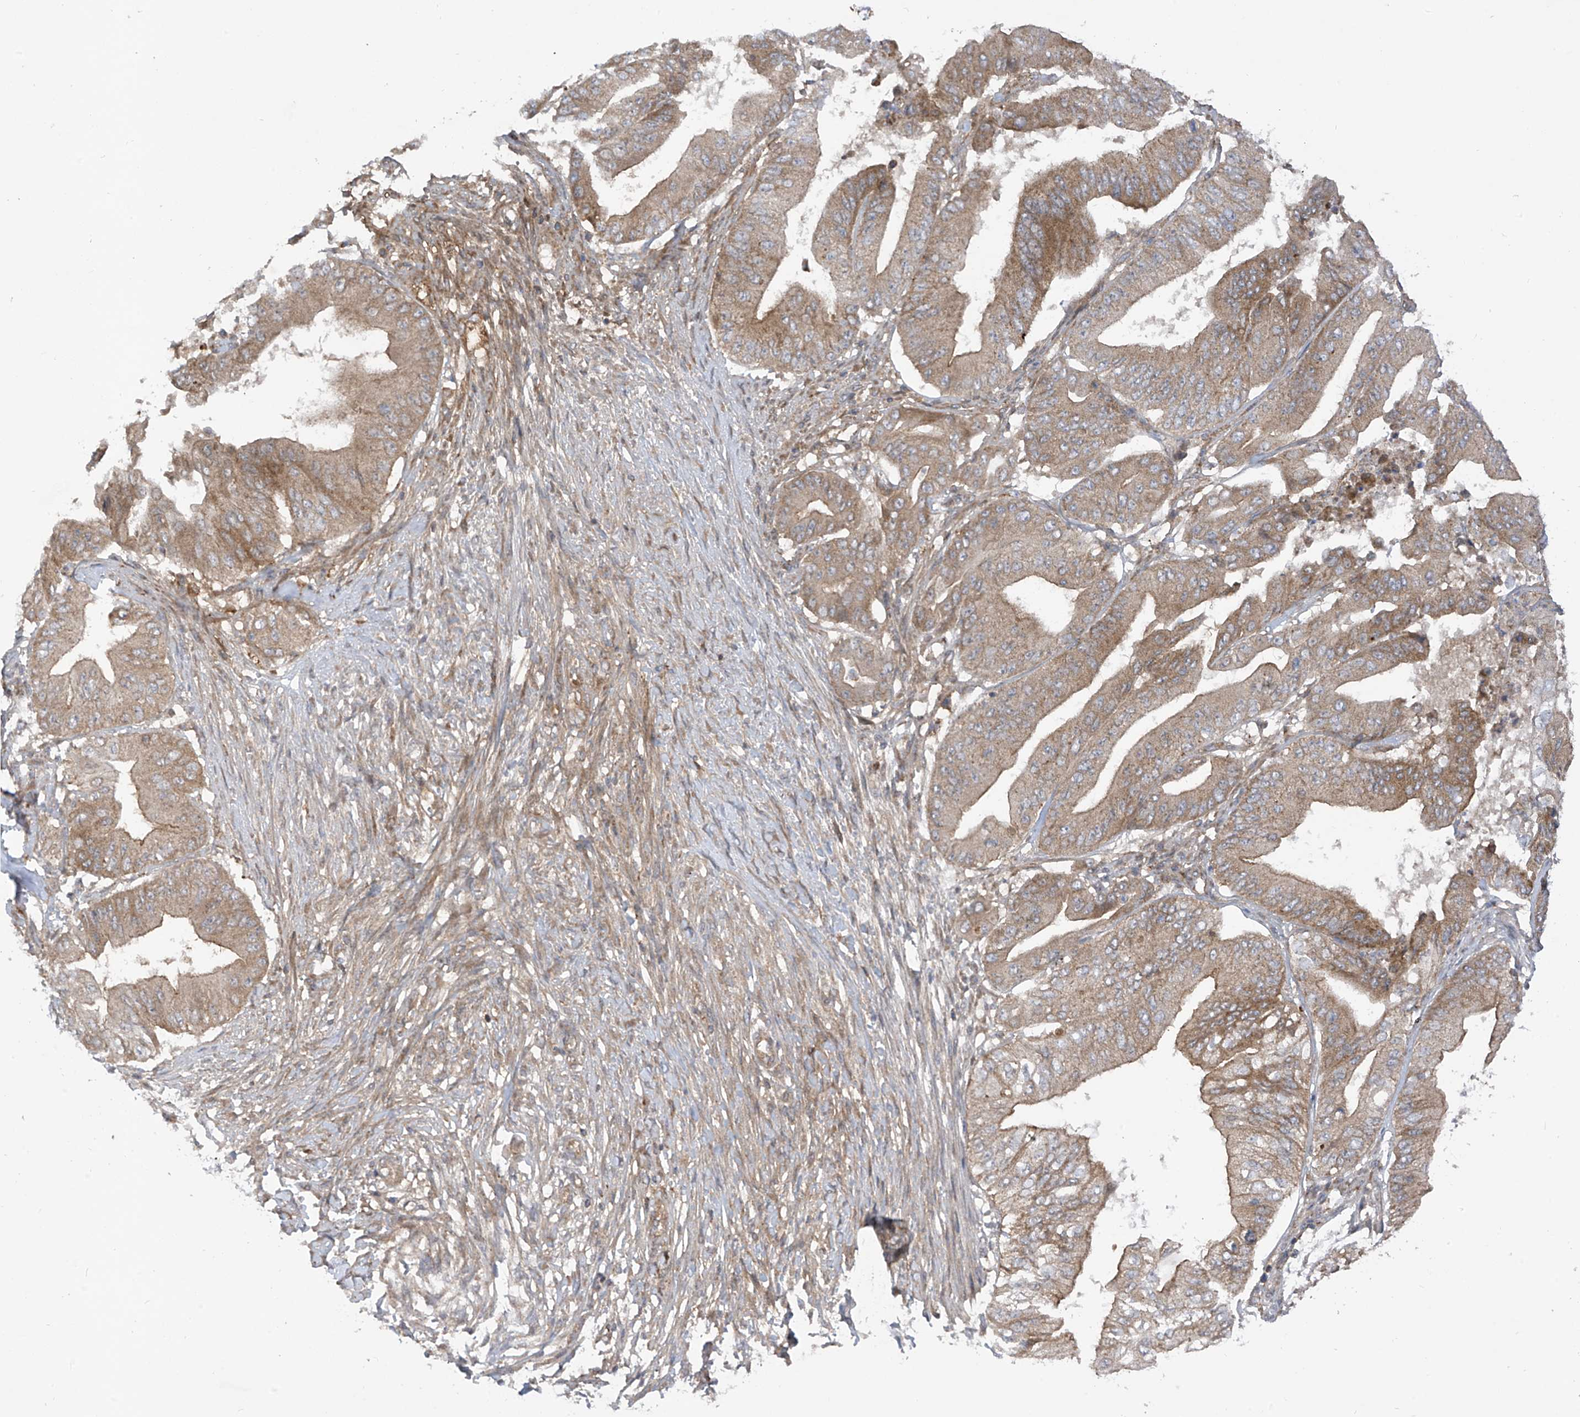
{"staining": {"intensity": "moderate", "quantity": ">75%", "location": "cytoplasmic/membranous"}, "tissue": "pancreatic cancer", "cell_type": "Tumor cells", "image_type": "cancer", "snomed": [{"axis": "morphology", "description": "Adenocarcinoma, NOS"}, {"axis": "topography", "description": "Pancreas"}], "caption": "An image of pancreatic cancer stained for a protein exhibits moderate cytoplasmic/membranous brown staining in tumor cells. The protein is shown in brown color, while the nuclei are stained blue.", "gene": "REPS1", "patient": {"sex": "female", "age": 77}}